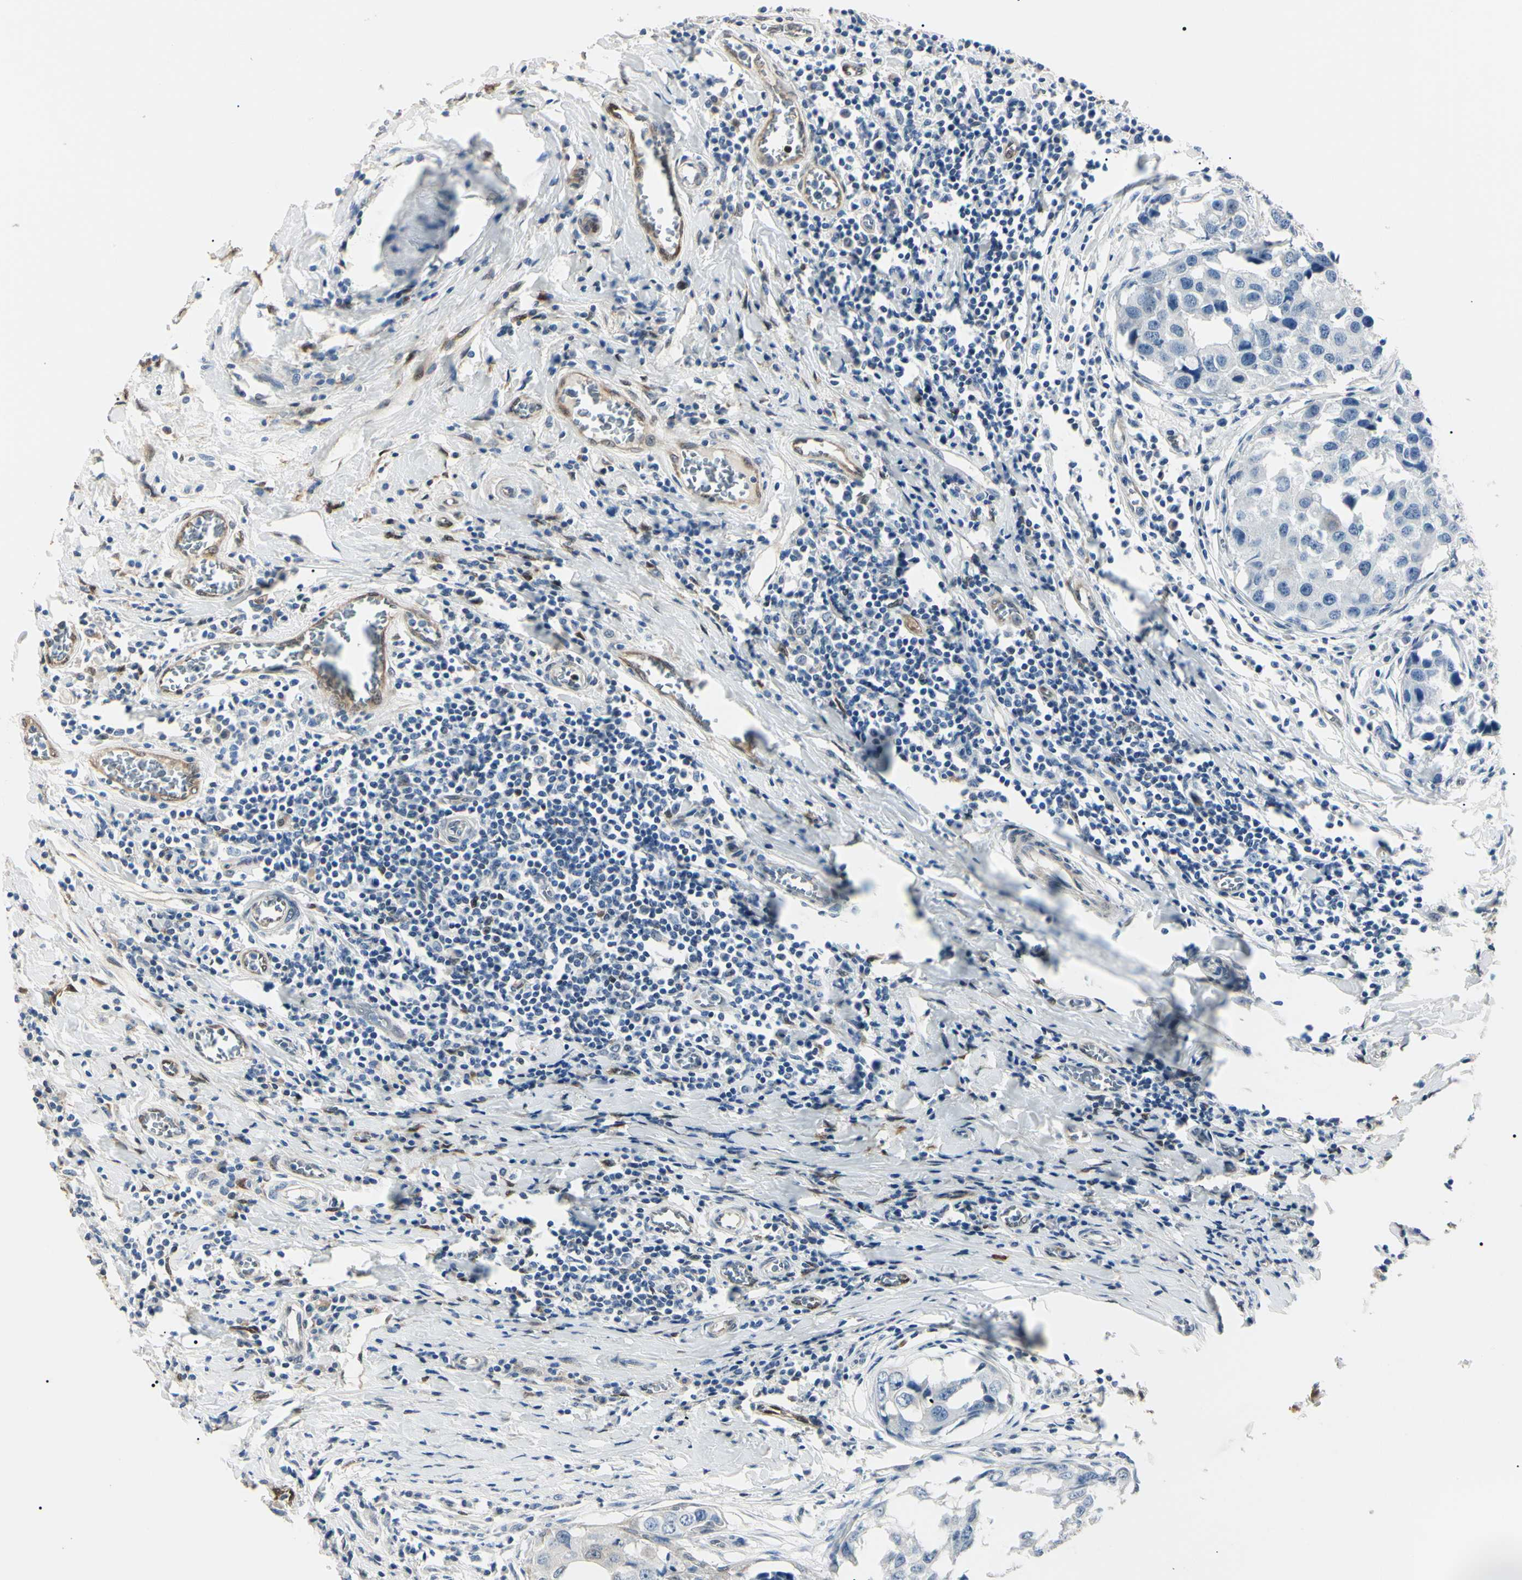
{"staining": {"intensity": "moderate", "quantity": "<25%", "location": "cytoplasmic/membranous,nuclear"}, "tissue": "breast cancer", "cell_type": "Tumor cells", "image_type": "cancer", "snomed": [{"axis": "morphology", "description": "Duct carcinoma"}, {"axis": "topography", "description": "Breast"}], "caption": "A low amount of moderate cytoplasmic/membranous and nuclear staining is appreciated in approximately <25% of tumor cells in infiltrating ductal carcinoma (breast) tissue. (DAB (3,3'-diaminobenzidine) = brown stain, brightfield microscopy at high magnification).", "gene": "AKR1C3", "patient": {"sex": "female", "age": 27}}